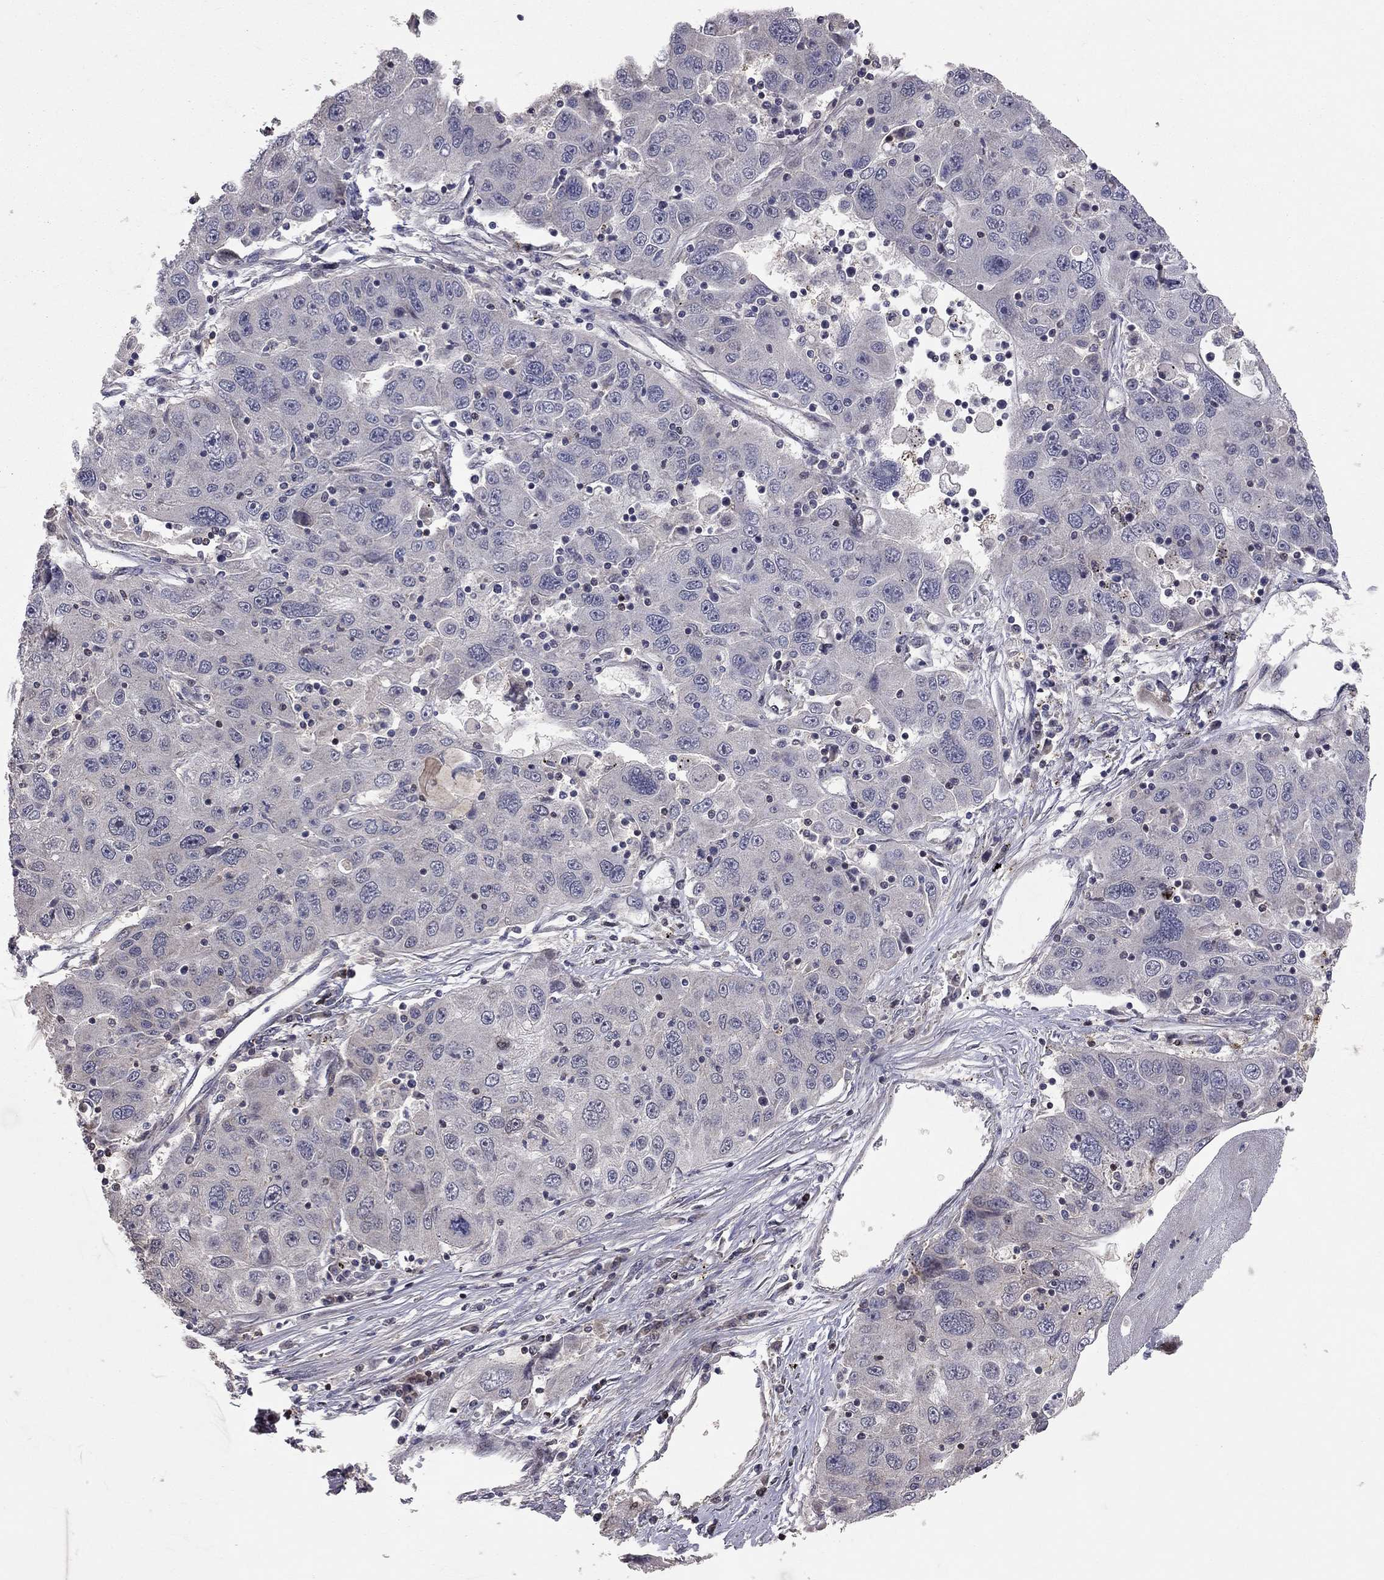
{"staining": {"intensity": "negative", "quantity": "none", "location": "none"}, "tissue": "stomach cancer", "cell_type": "Tumor cells", "image_type": "cancer", "snomed": [{"axis": "morphology", "description": "Adenocarcinoma, NOS"}, {"axis": "topography", "description": "Stomach"}], "caption": "The photomicrograph displays no staining of tumor cells in adenocarcinoma (stomach). (Stains: DAB (3,3'-diaminobenzidine) immunohistochemistry with hematoxylin counter stain, Microscopy: brightfield microscopy at high magnification).", "gene": "HDAC3", "patient": {"sex": "male", "age": 56}}